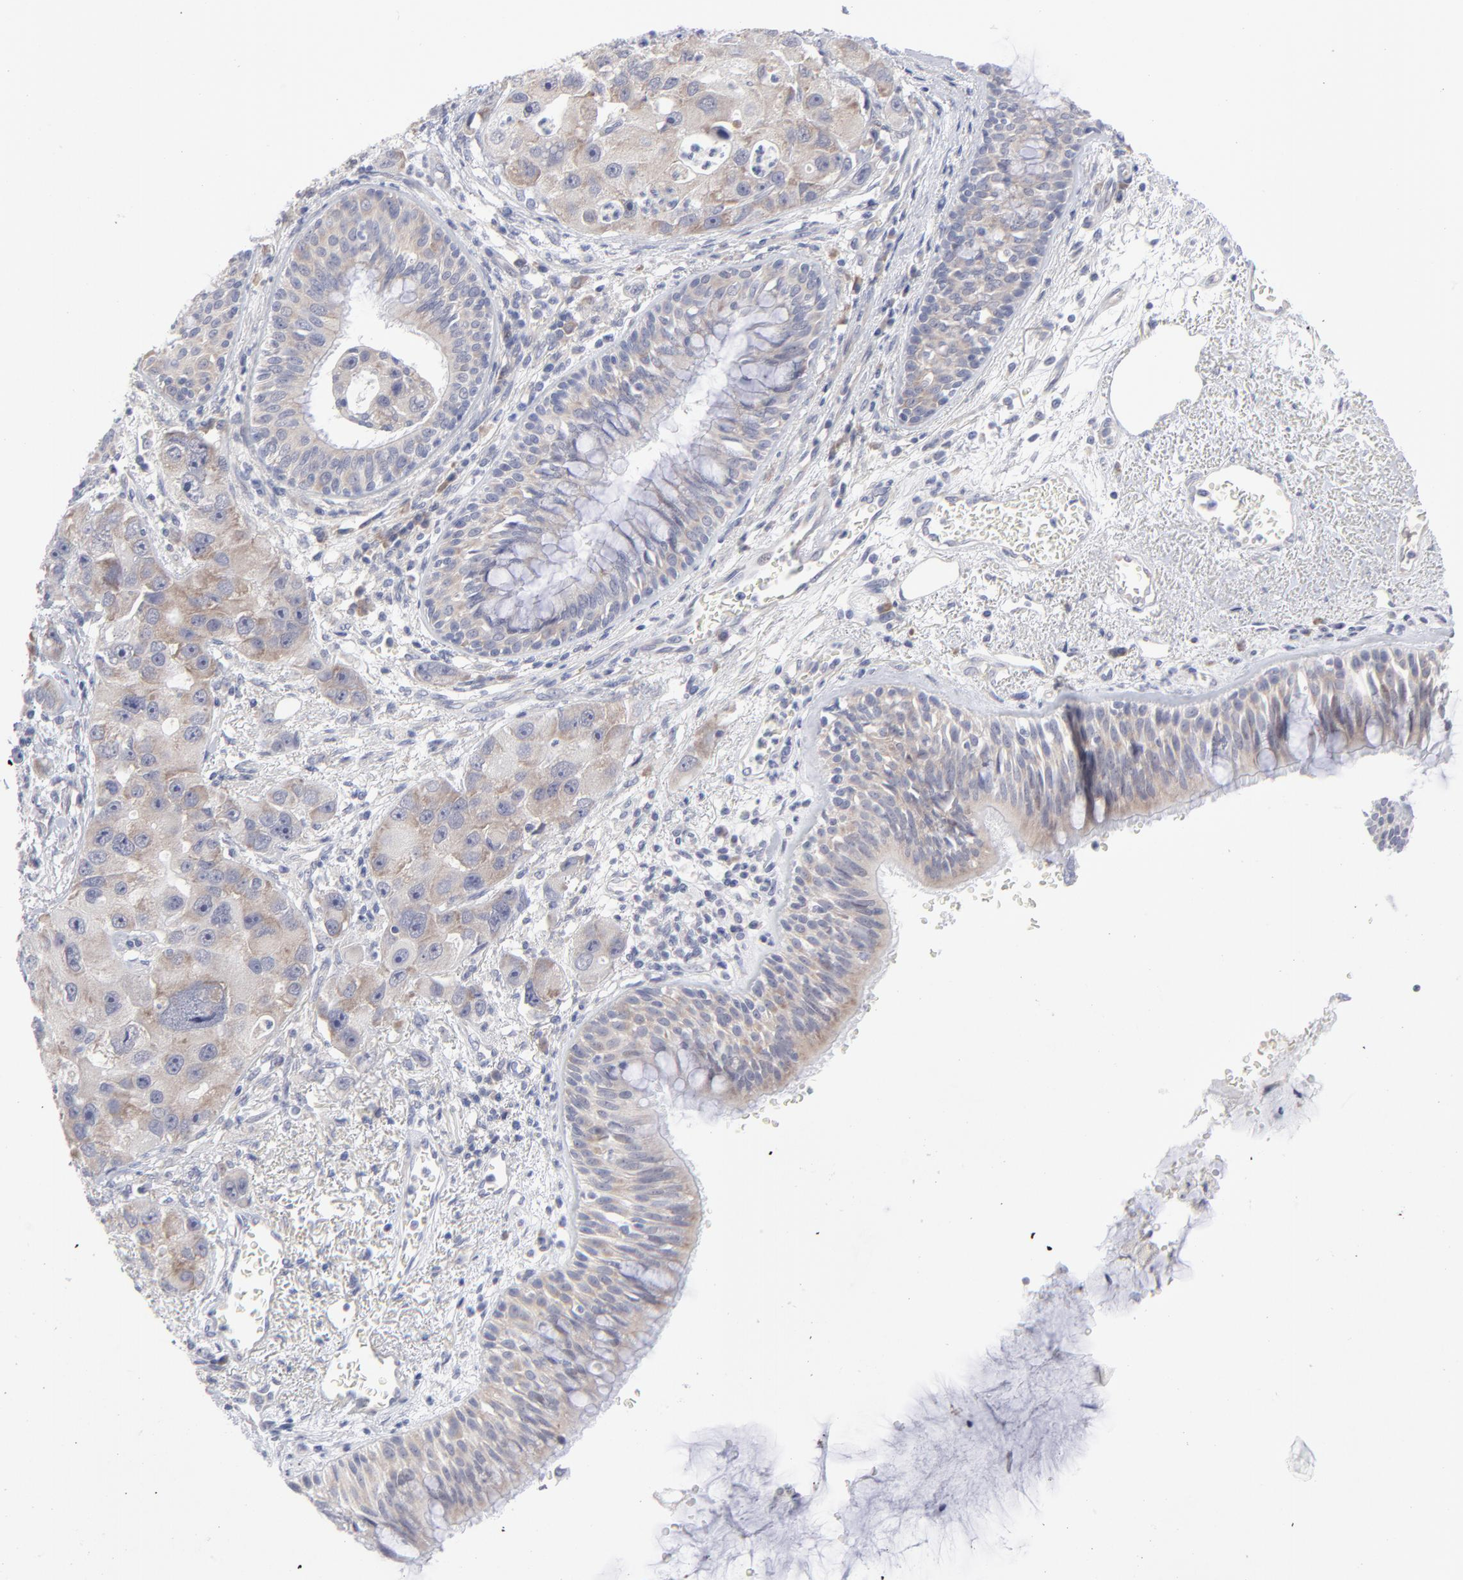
{"staining": {"intensity": "negative", "quantity": "none", "location": "none"}, "tissue": "bronchus", "cell_type": "Respiratory epithelial cells", "image_type": "normal", "snomed": [{"axis": "morphology", "description": "Normal tissue, NOS"}, {"axis": "morphology", "description": "Adenocarcinoma, NOS"}, {"axis": "morphology", "description": "Adenocarcinoma, metastatic, NOS"}, {"axis": "topography", "description": "Lymph node"}, {"axis": "topography", "description": "Bronchus"}, {"axis": "topography", "description": "Lung"}], "caption": "IHC image of normal bronchus: human bronchus stained with DAB (3,3'-diaminobenzidine) displays no significant protein positivity in respiratory epithelial cells.", "gene": "RPS24", "patient": {"sex": "female", "age": 54}}